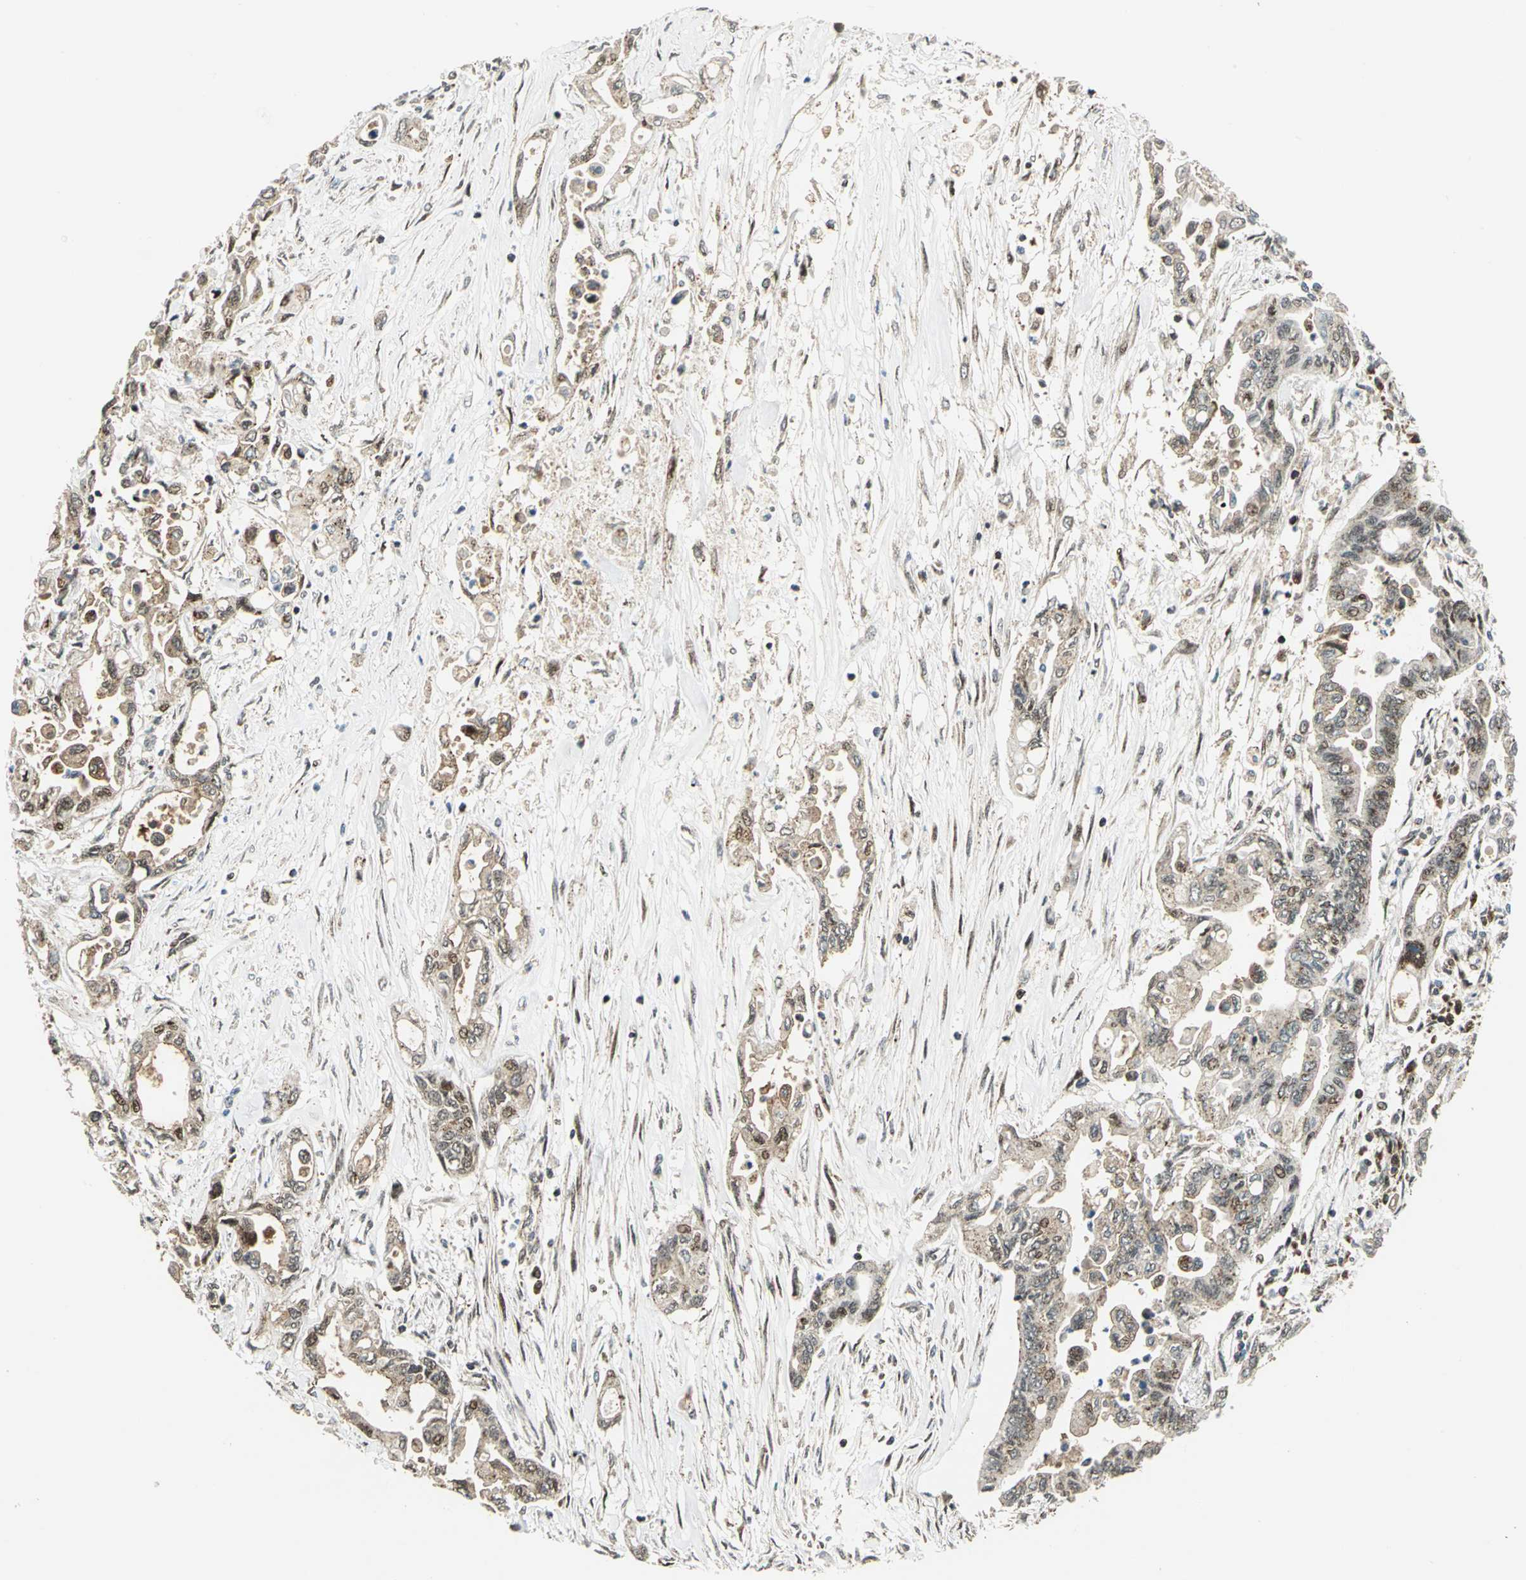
{"staining": {"intensity": "moderate", "quantity": ">75%", "location": "cytoplasmic/membranous,nuclear"}, "tissue": "pancreatic cancer", "cell_type": "Tumor cells", "image_type": "cancer", "snomed": [{"axis": "morphology", "description": "Adenocarcinoma, NOS"}, {"axis": "topography", "description": "Pancreas"}], "caption": "A high-resolution micrograph shows immunohistochemistry (IHC) staining of pancreatic adenocarcinoma, which displays moderate cytoplasmic/membranous and nuclear staining in approximately >75% of tumor cells. (IHC, brightfield microscopy, high magnification).", "gene": "ATP6V1A", "patient": {"sex": "female", "age": 57}}